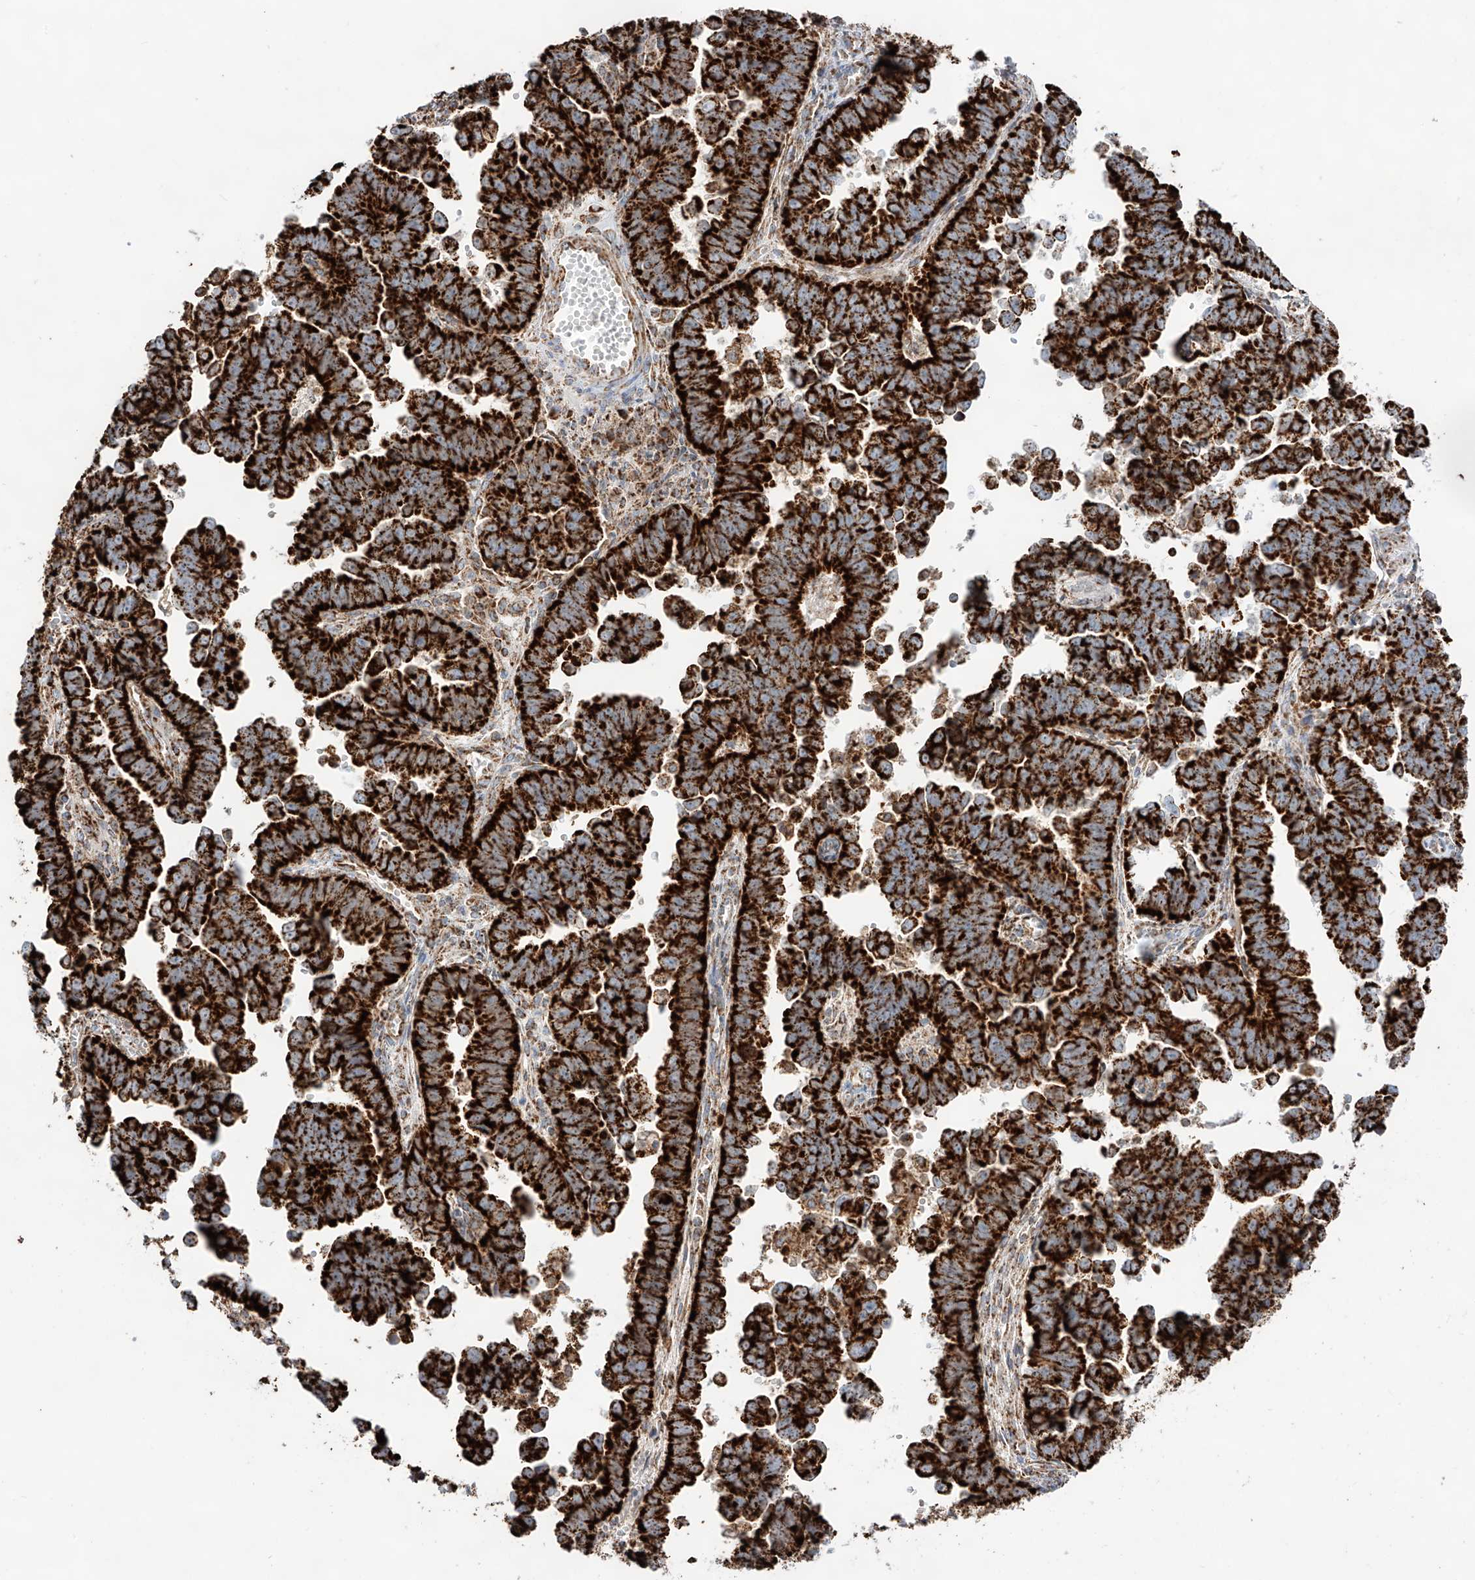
{"staining": {"intensity": "strong", "quantity": ">75%", "location": "cytoplasmic/membranous"}, "tissue": "endometrial cancer", "cell_type": "Tumor cells", "image_type": "cancer", "snomed": [{"axis": "morphology", "description": "Adenocarcinoma, NOS"}, {"axis": "topography", "description": "Endometrium"}], "caption": "Endometrial adenocarcinoma stained for a protein (brown) displays strong cytoplasmic/membranous positive expression in approximately >75% of tumor cells.", "gene": "TTC27", "patient": {"sex": "female", "age": 75}}